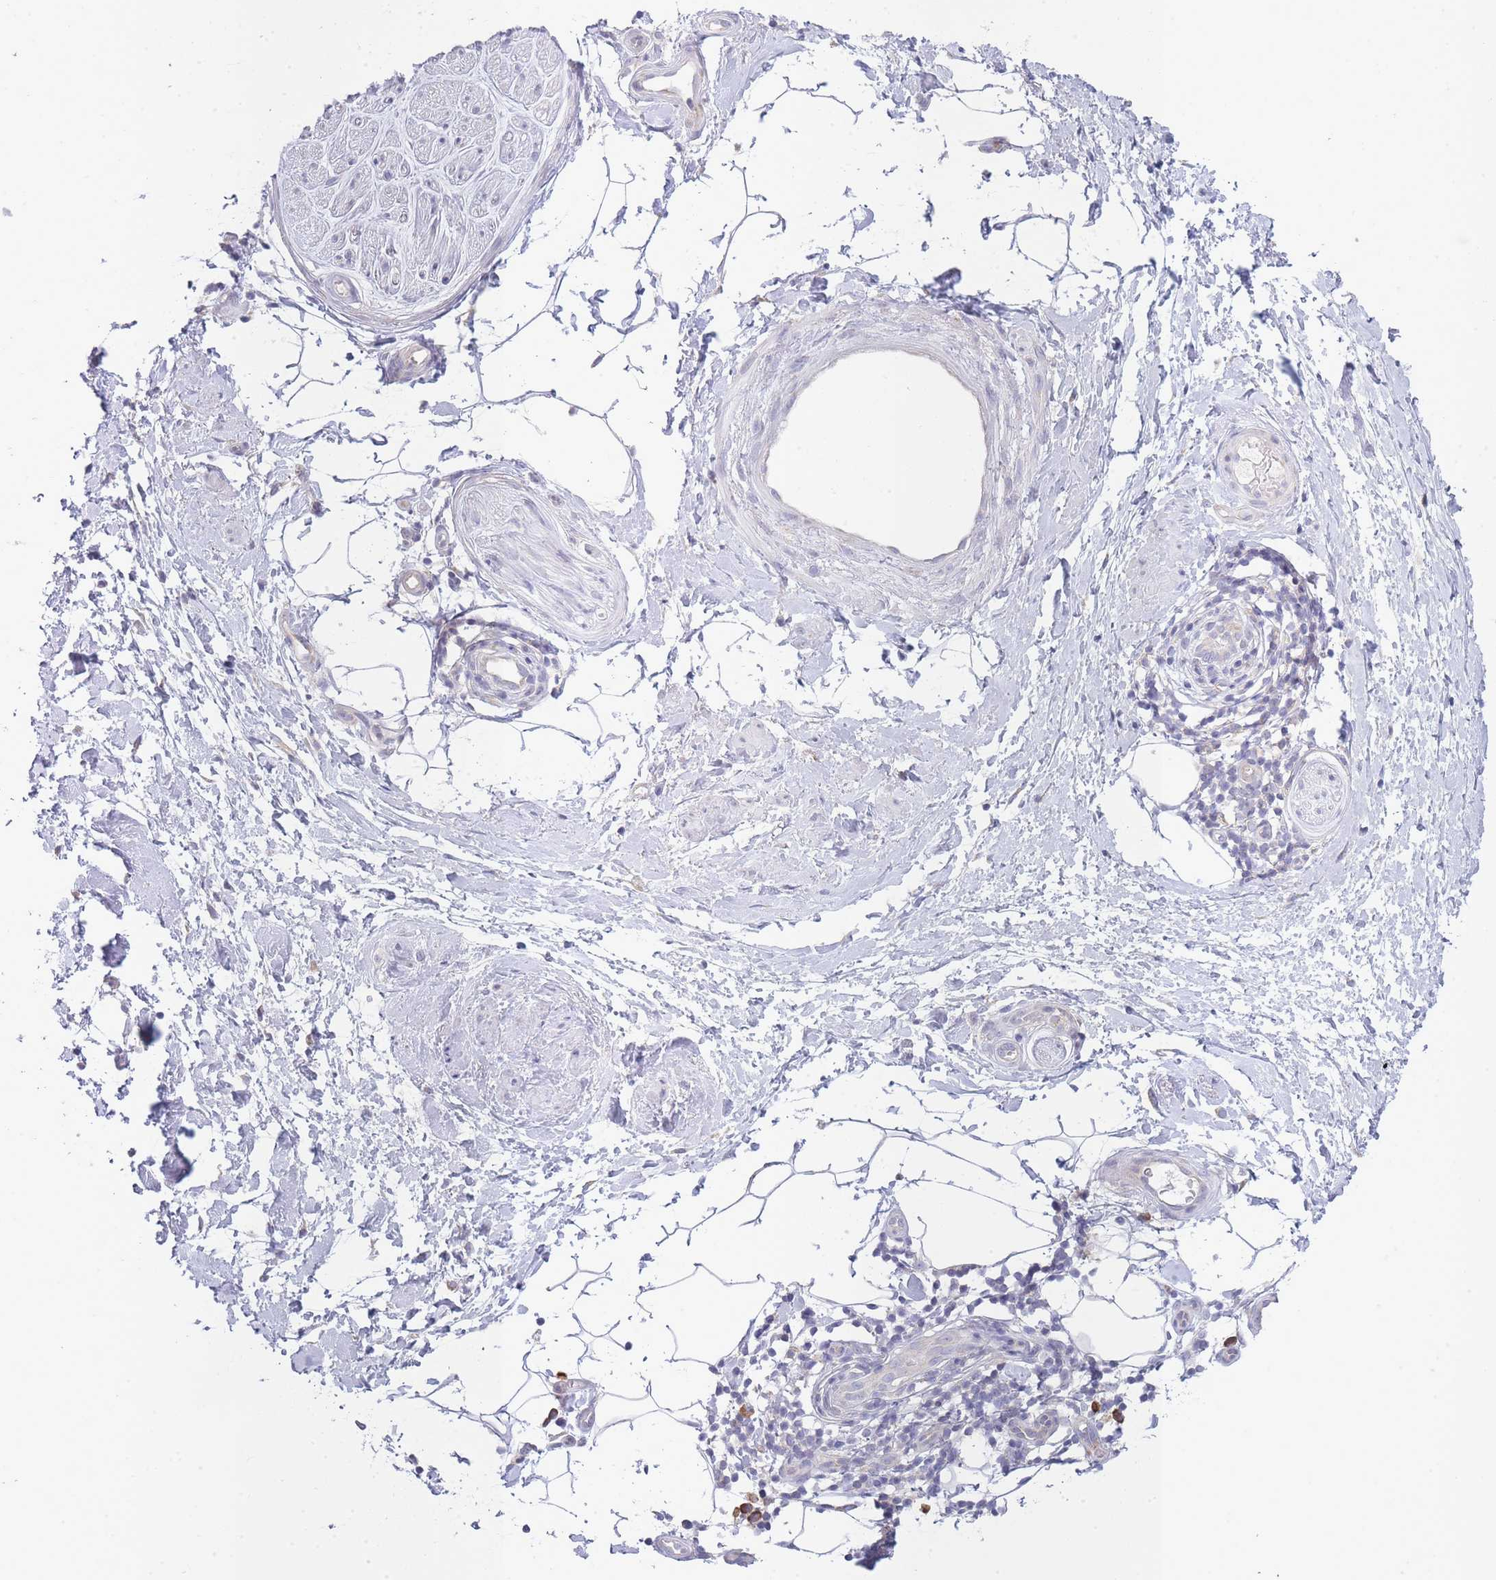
{"staining": {"intensity": "negative", "quantity": "none", "location": "none"}, "tissue": "adipose tissue", "cell_type": "Adipocytes", "image_type": "normal", "snomed": [{"axis": "morphology", "description": "Normal tissue, NOS"}, {"axis": "topography", "description": "Soft tissue"}, {"axis": "topography", "description": "Adipose tissue"}, {"axis": "topography", "description": "Vascular tissue"}, {"axis": "topography", "description": "Peripheral nerve tissue"}], "caption": "IHC micrograph of benign adipose tissue: human adipose tissue stained with DAB (3,3'-diaminobenzidine) shows no significant protein positivity in adipocytes. (Brightfield microscopy of DAB immunohistochemistry (IHC) at high magnification).", "gene": "OR5L1", "patient": {"sex": "male", "age": 74}}